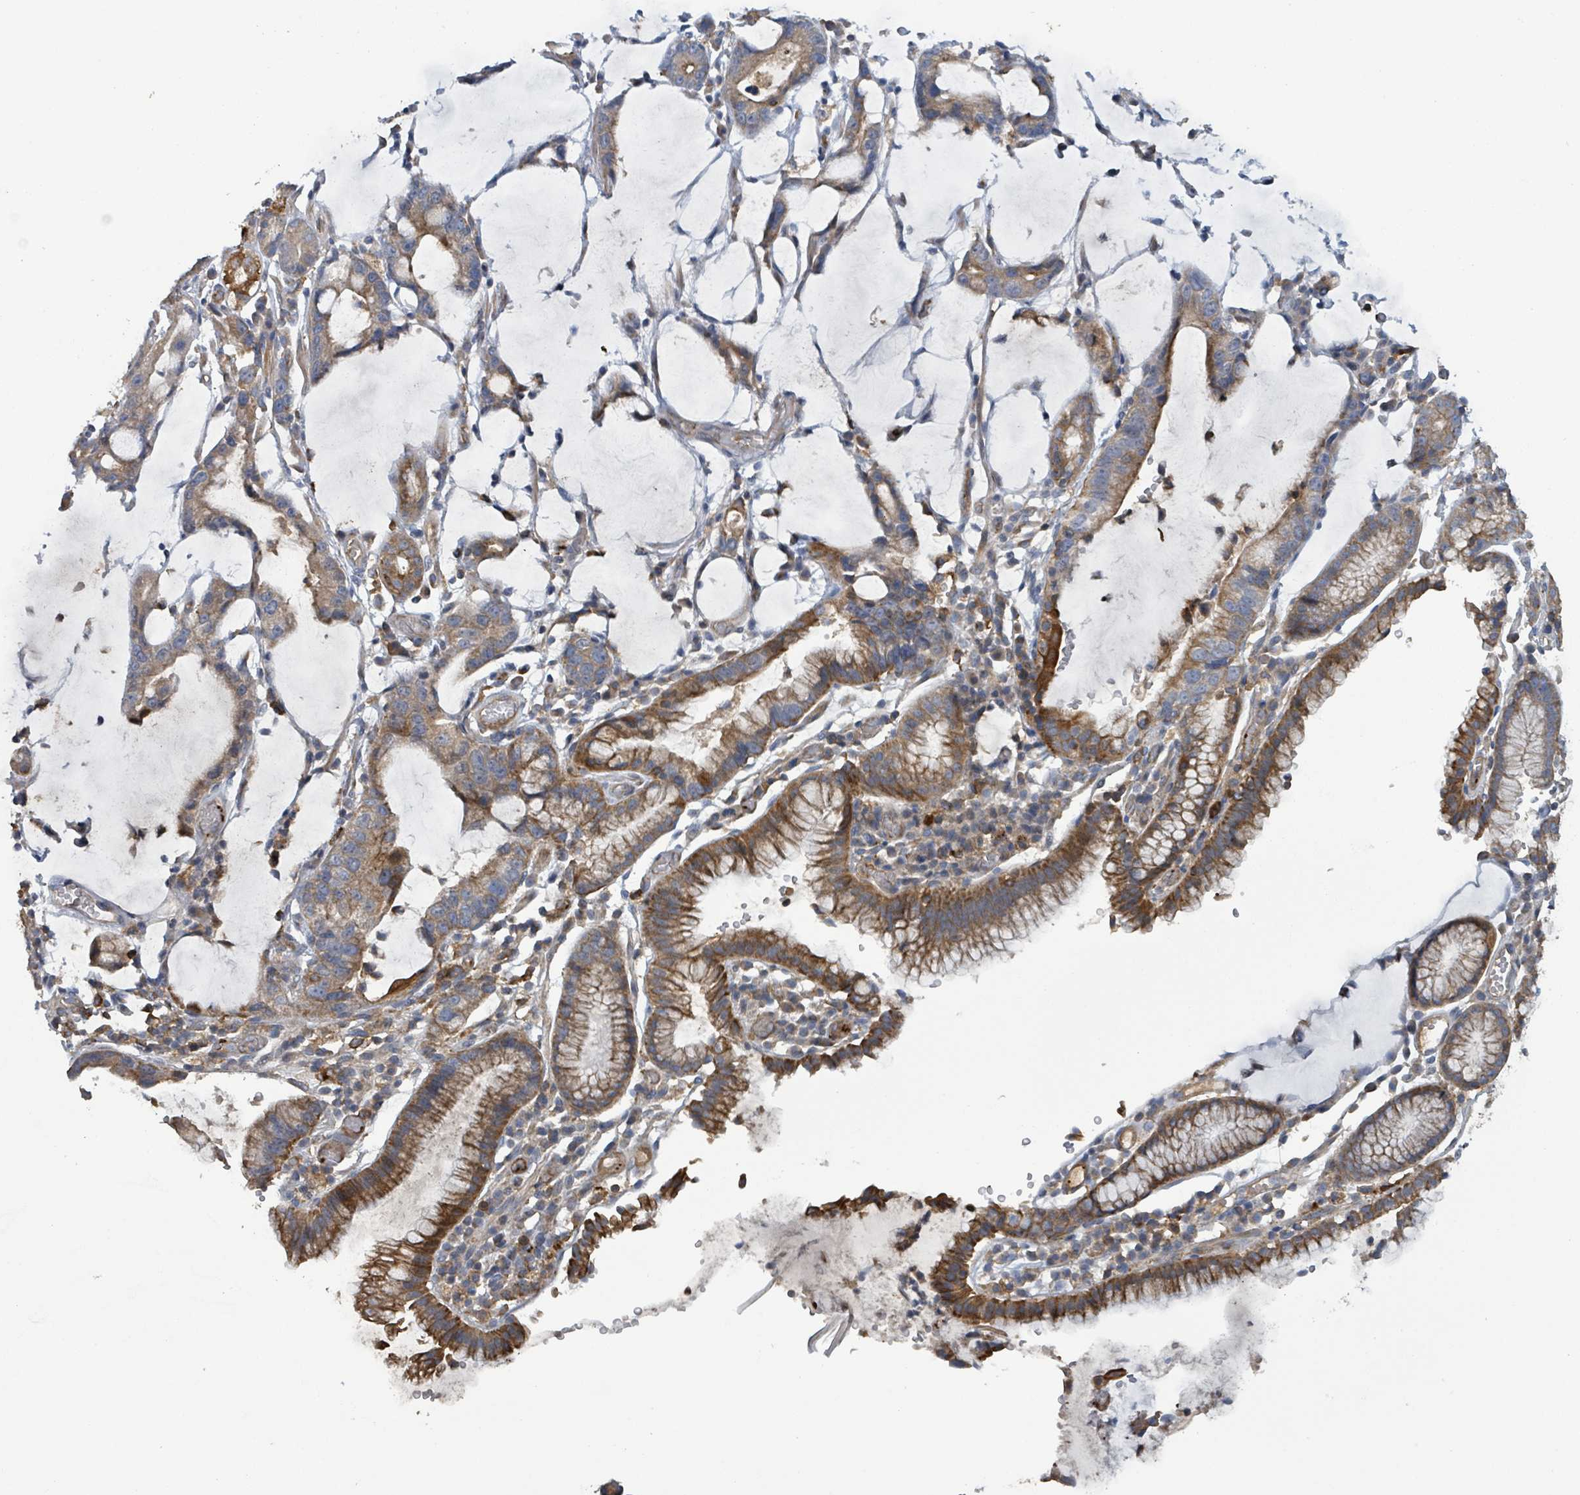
{"staining": {"intensity": "moderate", "quantity": ">75%", "location": "cytoplasmic/membranous"}, "tissue": "stomach cancer", "cell_type": "Tumor cells", "image_type": "cancer", "snomed": [{"axis": "morphology", "description": "Adenocarcinoma, NOS"}, {"axis": "topography", "description": "Stomach"}], "caption": "High-power microscopy captured an immunohistochemistry photomicrograph of stomach cancer (adenocarcinoma), revealing moderate cytoplasmic/membranous positivity in about >75% of tumor cells.", "gene": "PLAAT1", "patient": {"sex": "male", "age": 55}}